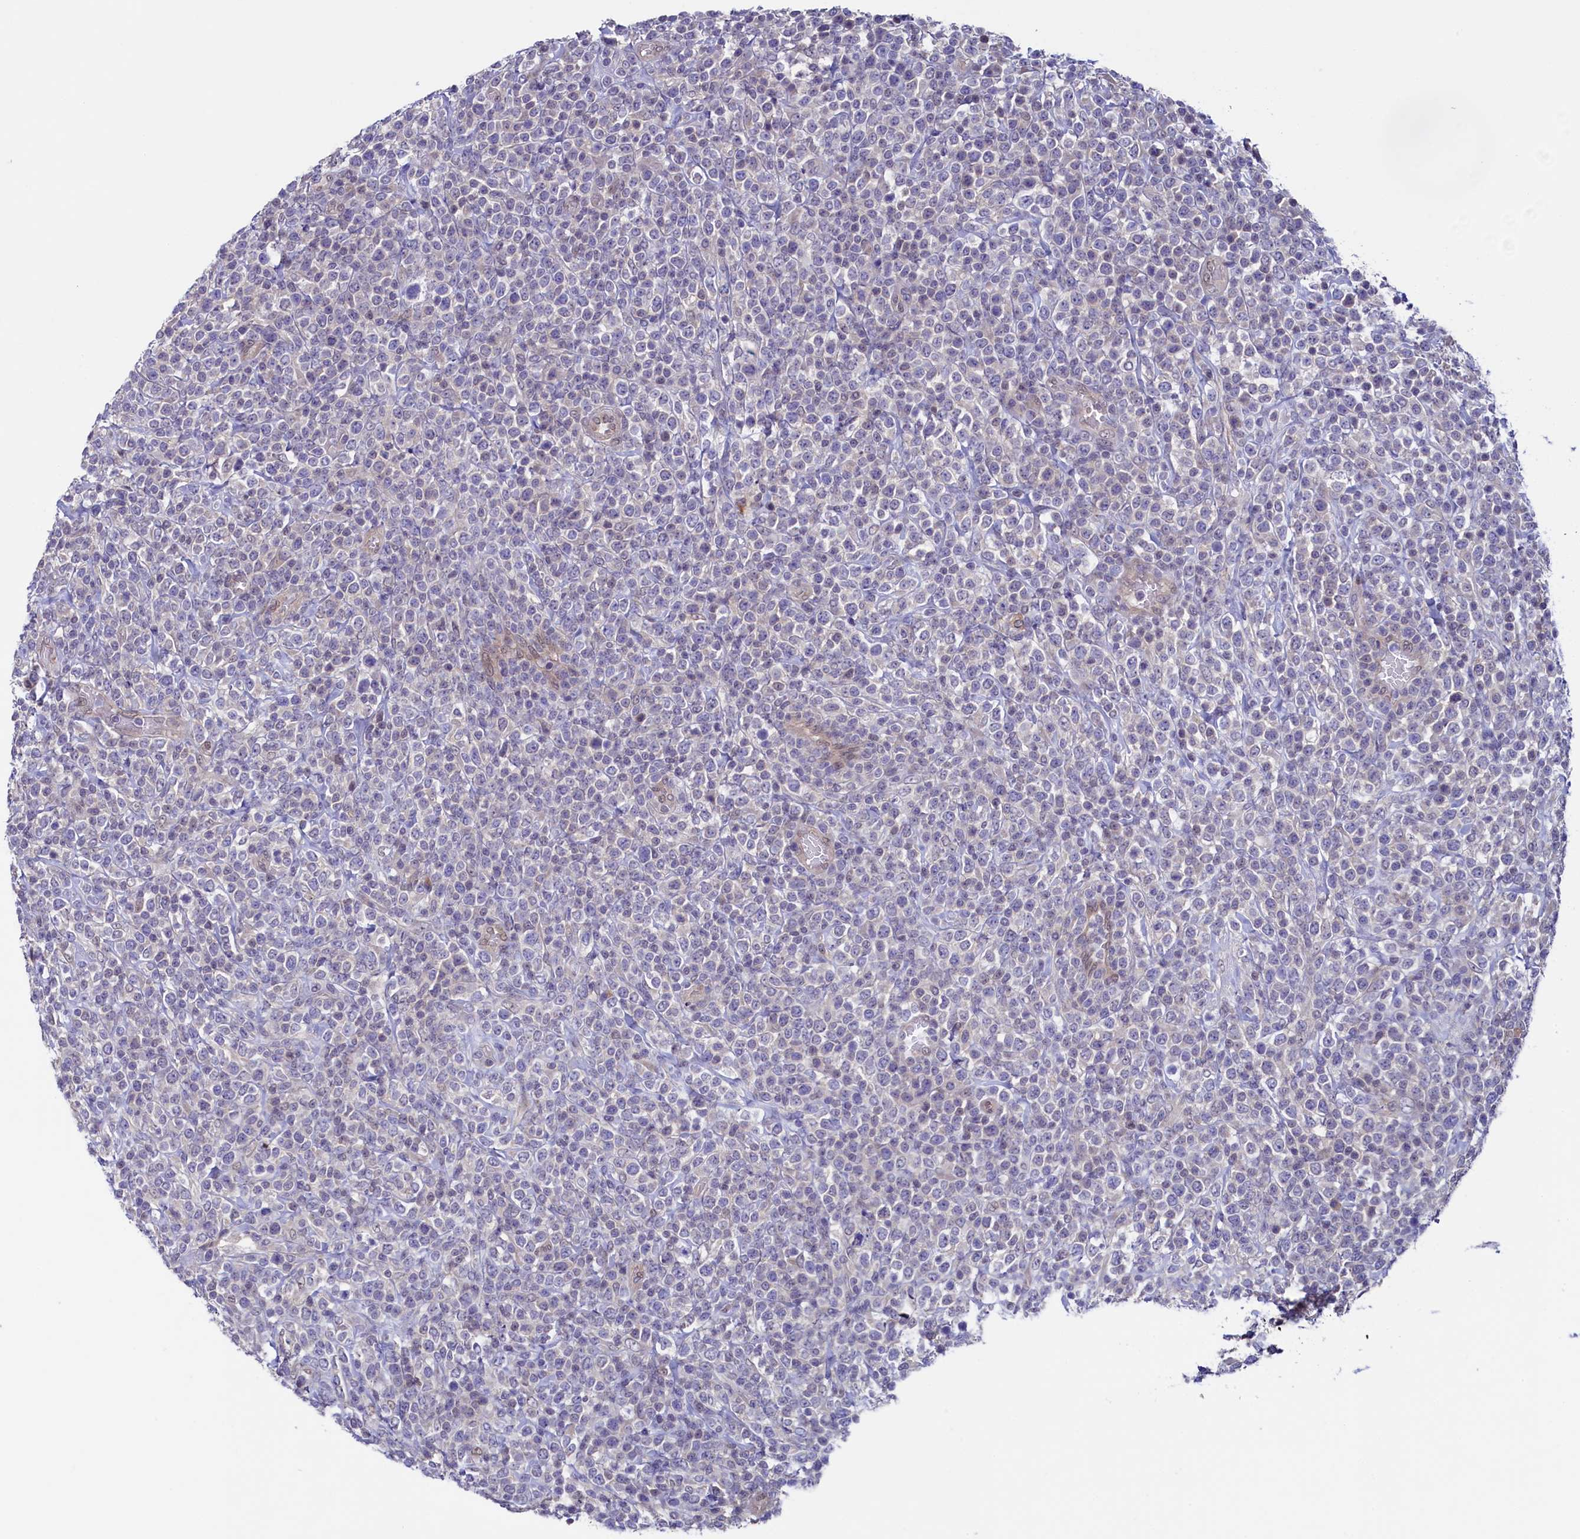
{"staining": {"intensity": "negative", "quantity": "none", "location": "none"}, "tissue": "lymphoma", "cell_type": "Tumor cells", "image_type": "cancer", "snomed": [{"axis": "morphology", "description": "Malignant lymphoma, non-Hodgkin's type, High grade"}, {"axis": "topography", "description": "Colon"}], "caption": "A high-resolution photomicrograph shows IHC staining of lymphoma, which displays no significant staining in tumor cells. Brightfield microscopy of IHC stained with DAB (brown) and hematoxylin (blue), captured at high magnification.", "gene": "FLYWCH2", "patient": {"sex": "female", "age": 53}}